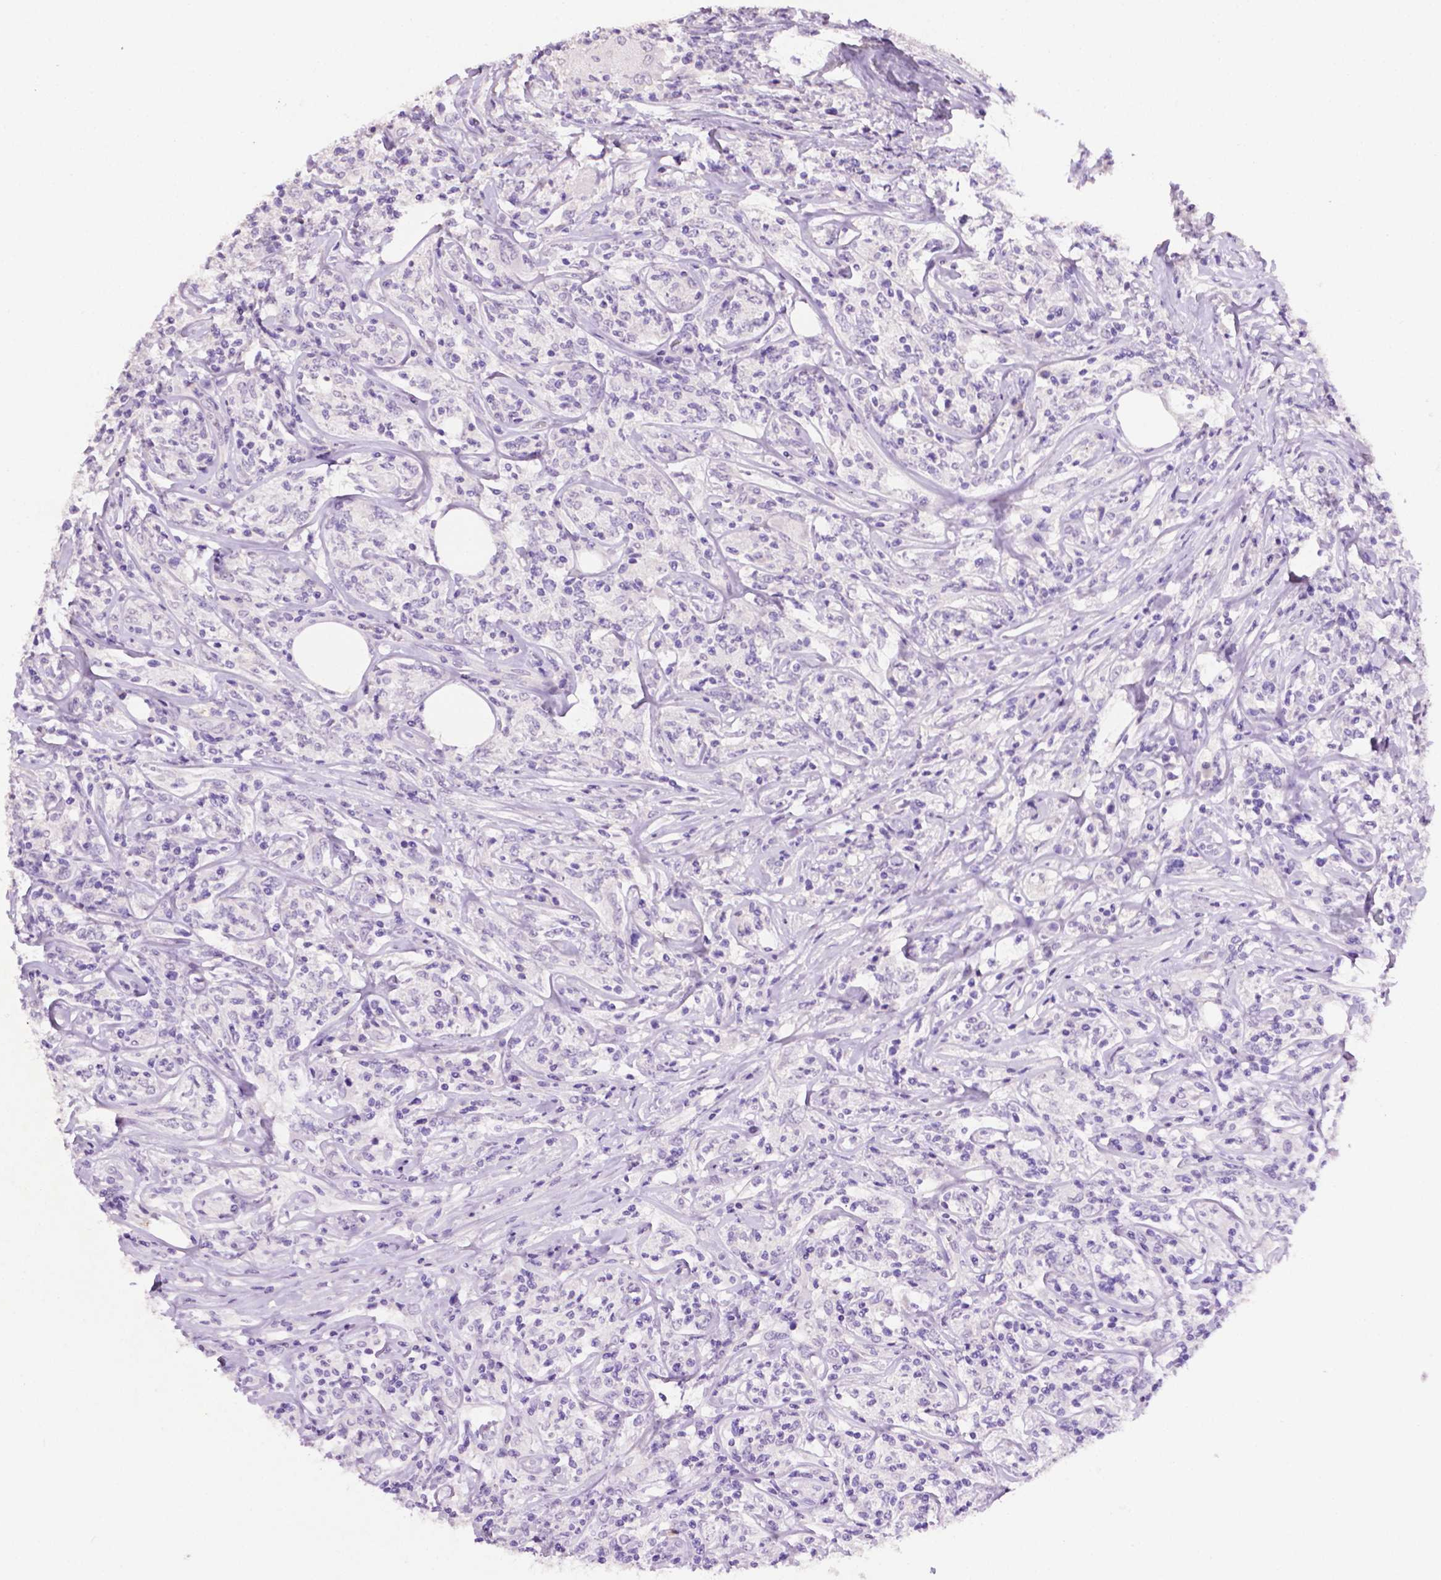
{"staining": {"intensity": "negative", "quantity": "none", "location": "none"}, "tissue": "lymphoma", "cell_type": "Tumor cells", "image_type": "cancer", "snomed": [{"axis": "morphology", "description": "Malignant lymphoma, non-Hodgkin's type, High grade"}, {"axis": "topography", "description": "Lymph node"}], "caption": "There is no significant positivity in tumor cells of malignant lymphoma, non-Hodgkin's type (high-grade).", "gene": "TACSTD2", "patient": {"sex": "female", "age": 84}}